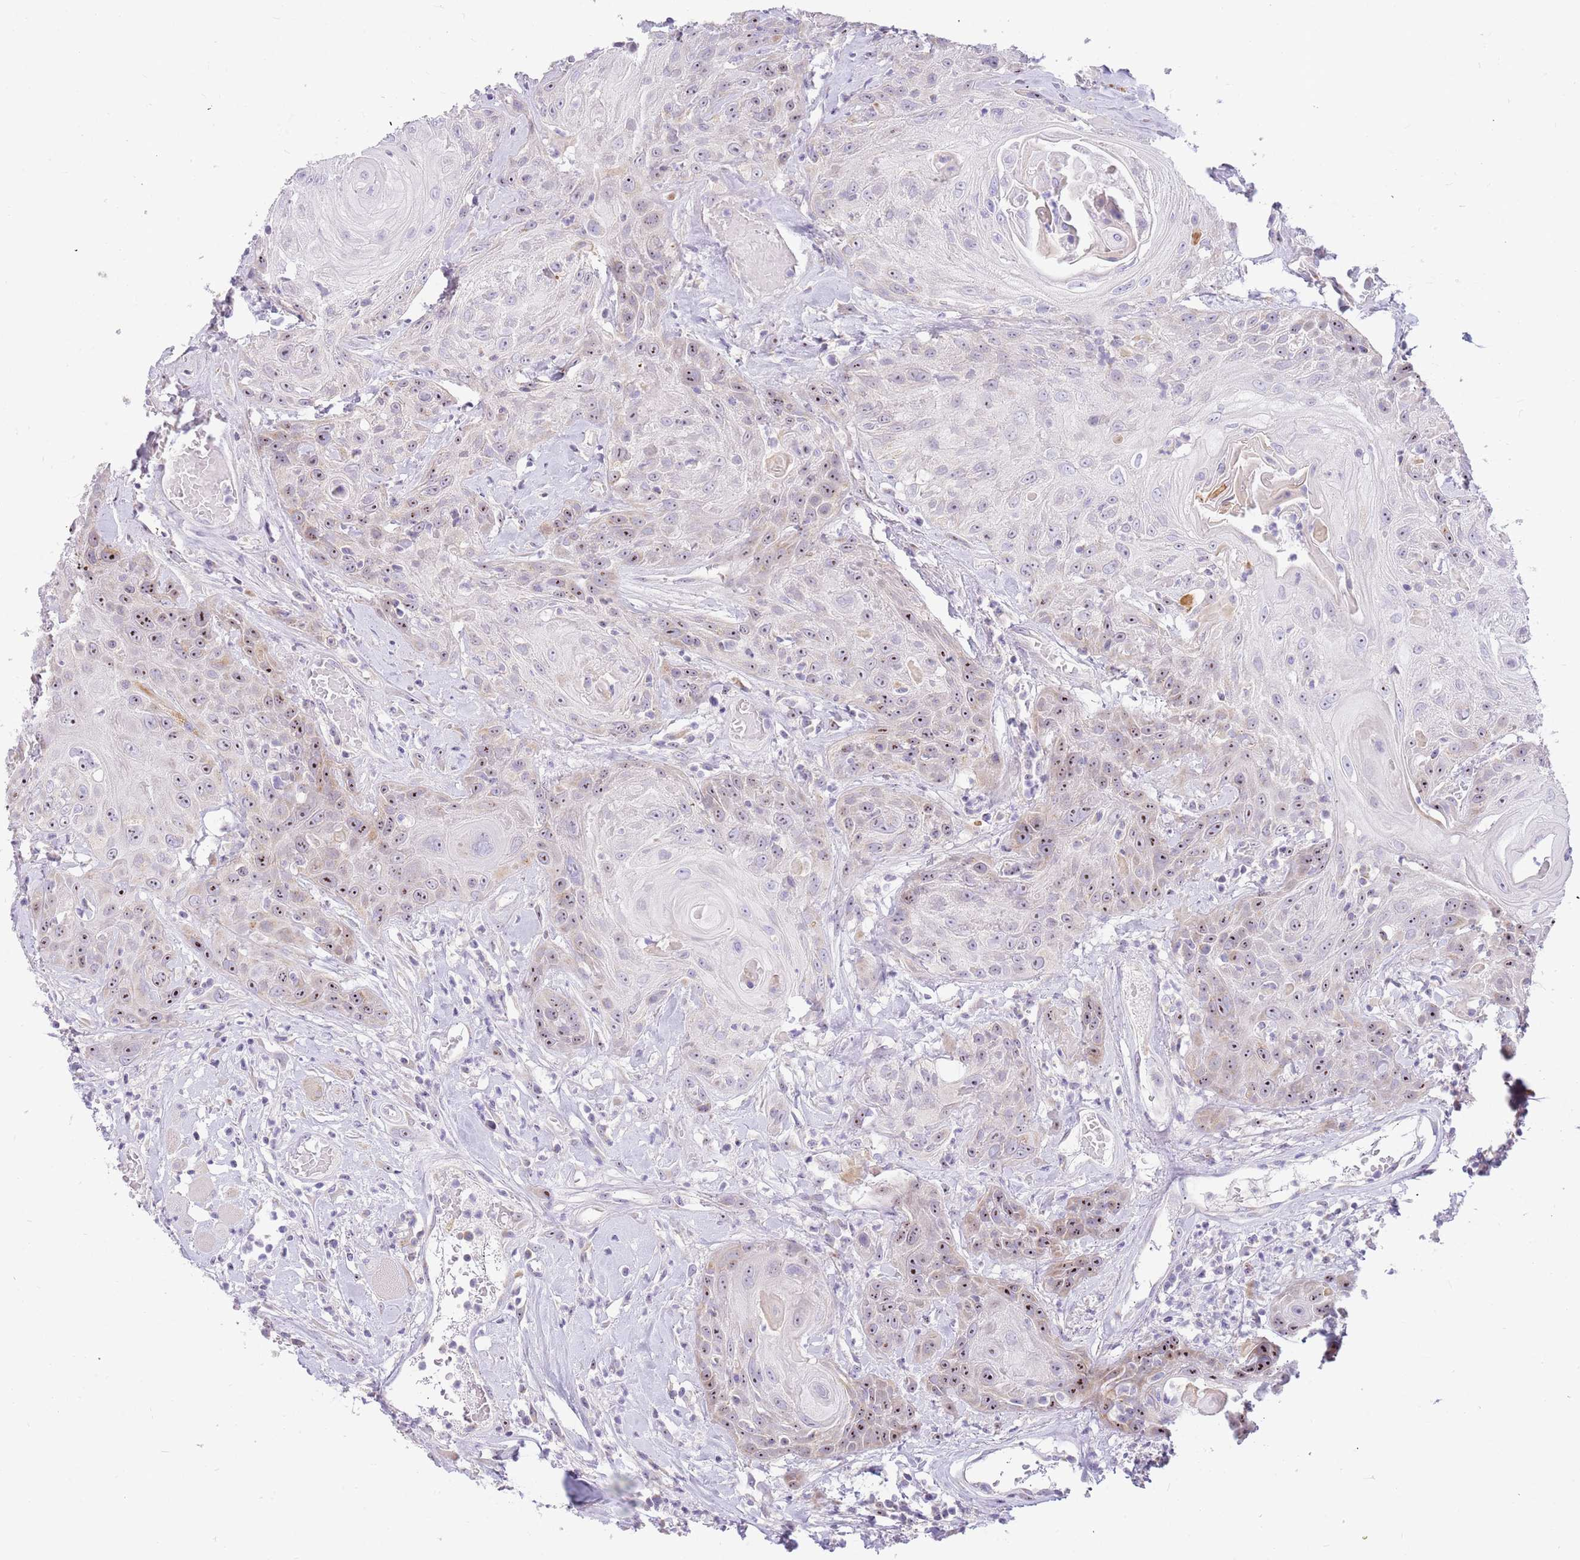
{"staining": {"intensity": "moderate", "quantity": ">75%", "location": "nuclear"}, "tissue": "head and neck cancer", "cell_type": "Tumor cells", "image_type": "cancer", "snomed": [{"axis": "morphology", "description": "Squamous cell carcinoma, NOS"}, {"axis": "topography", "description": "Head-Neck"}], "caption": "Immunohistochemistry histopathology image of squamous cell carcinoma (head and neck) stained for a protein (brown), which reveals medium levels of moderate nuclear expression in approximately >75% of tumor cells.", "gene": "DNAJA3", "patient": {"sex": "female", "age": 59}}